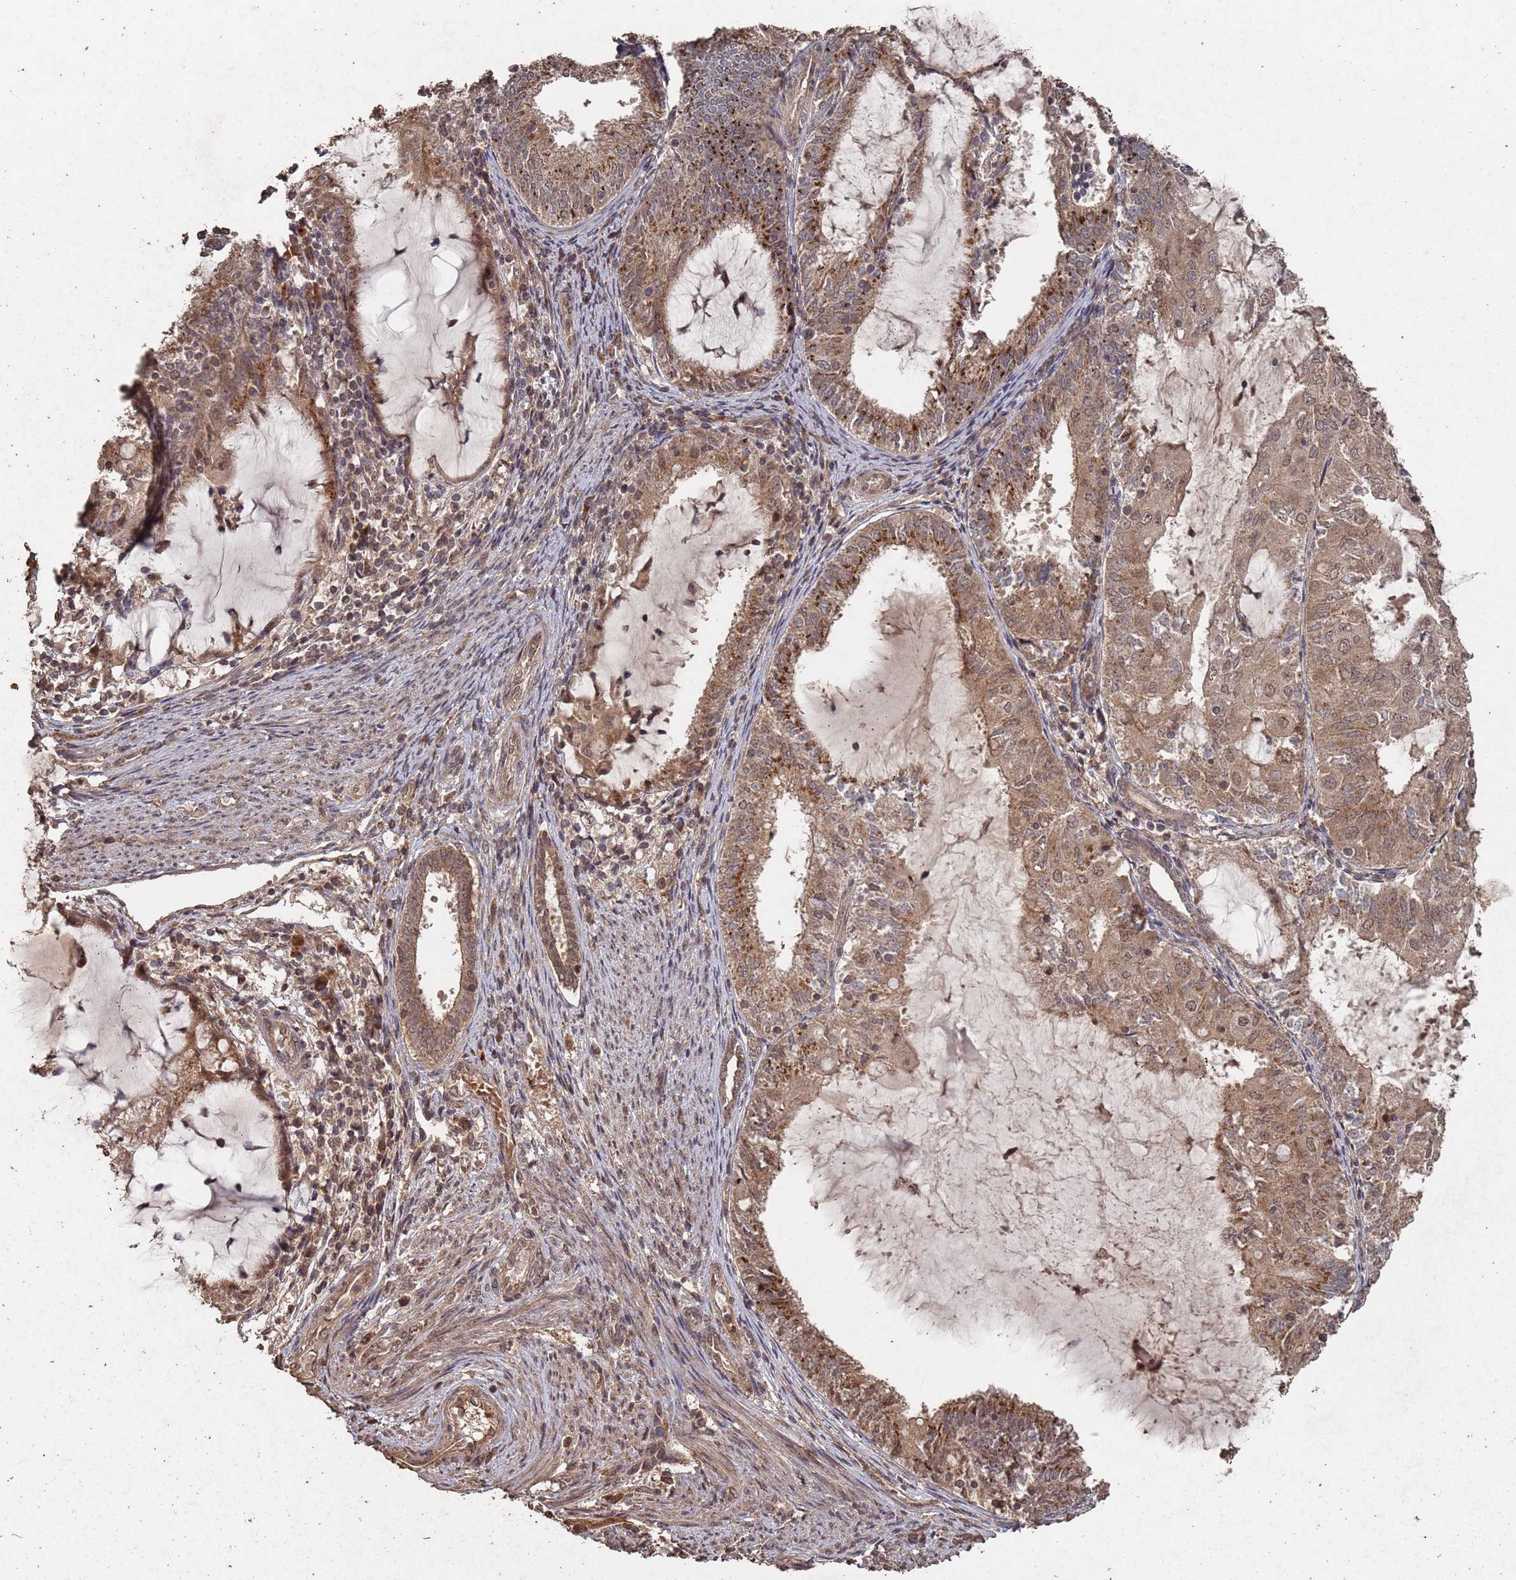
{"staining": {"intensity": "moderate", "quantity": ">75%", "location": "cytoplasmic/membranous,nuclear"}, "tissue": "endometrial cancer", "cell_type": "Tumor cells", "image_type": "cancer", "snomed": [{"axis": "morphology", "description": "Adenocarcinoma, NOS"}, {"axis": "topography", "description": "Endometrium"}], "caption": "About >75% of tumor cells in endometrial cancer (adenocarcinoma) exhibit moderate cytoplasmic/membranous and nuclear protein expression as visualized by brown immunohistochemical staining.", "gene": "FRAT1", "patient": {"sex": "female", "age": 81}}